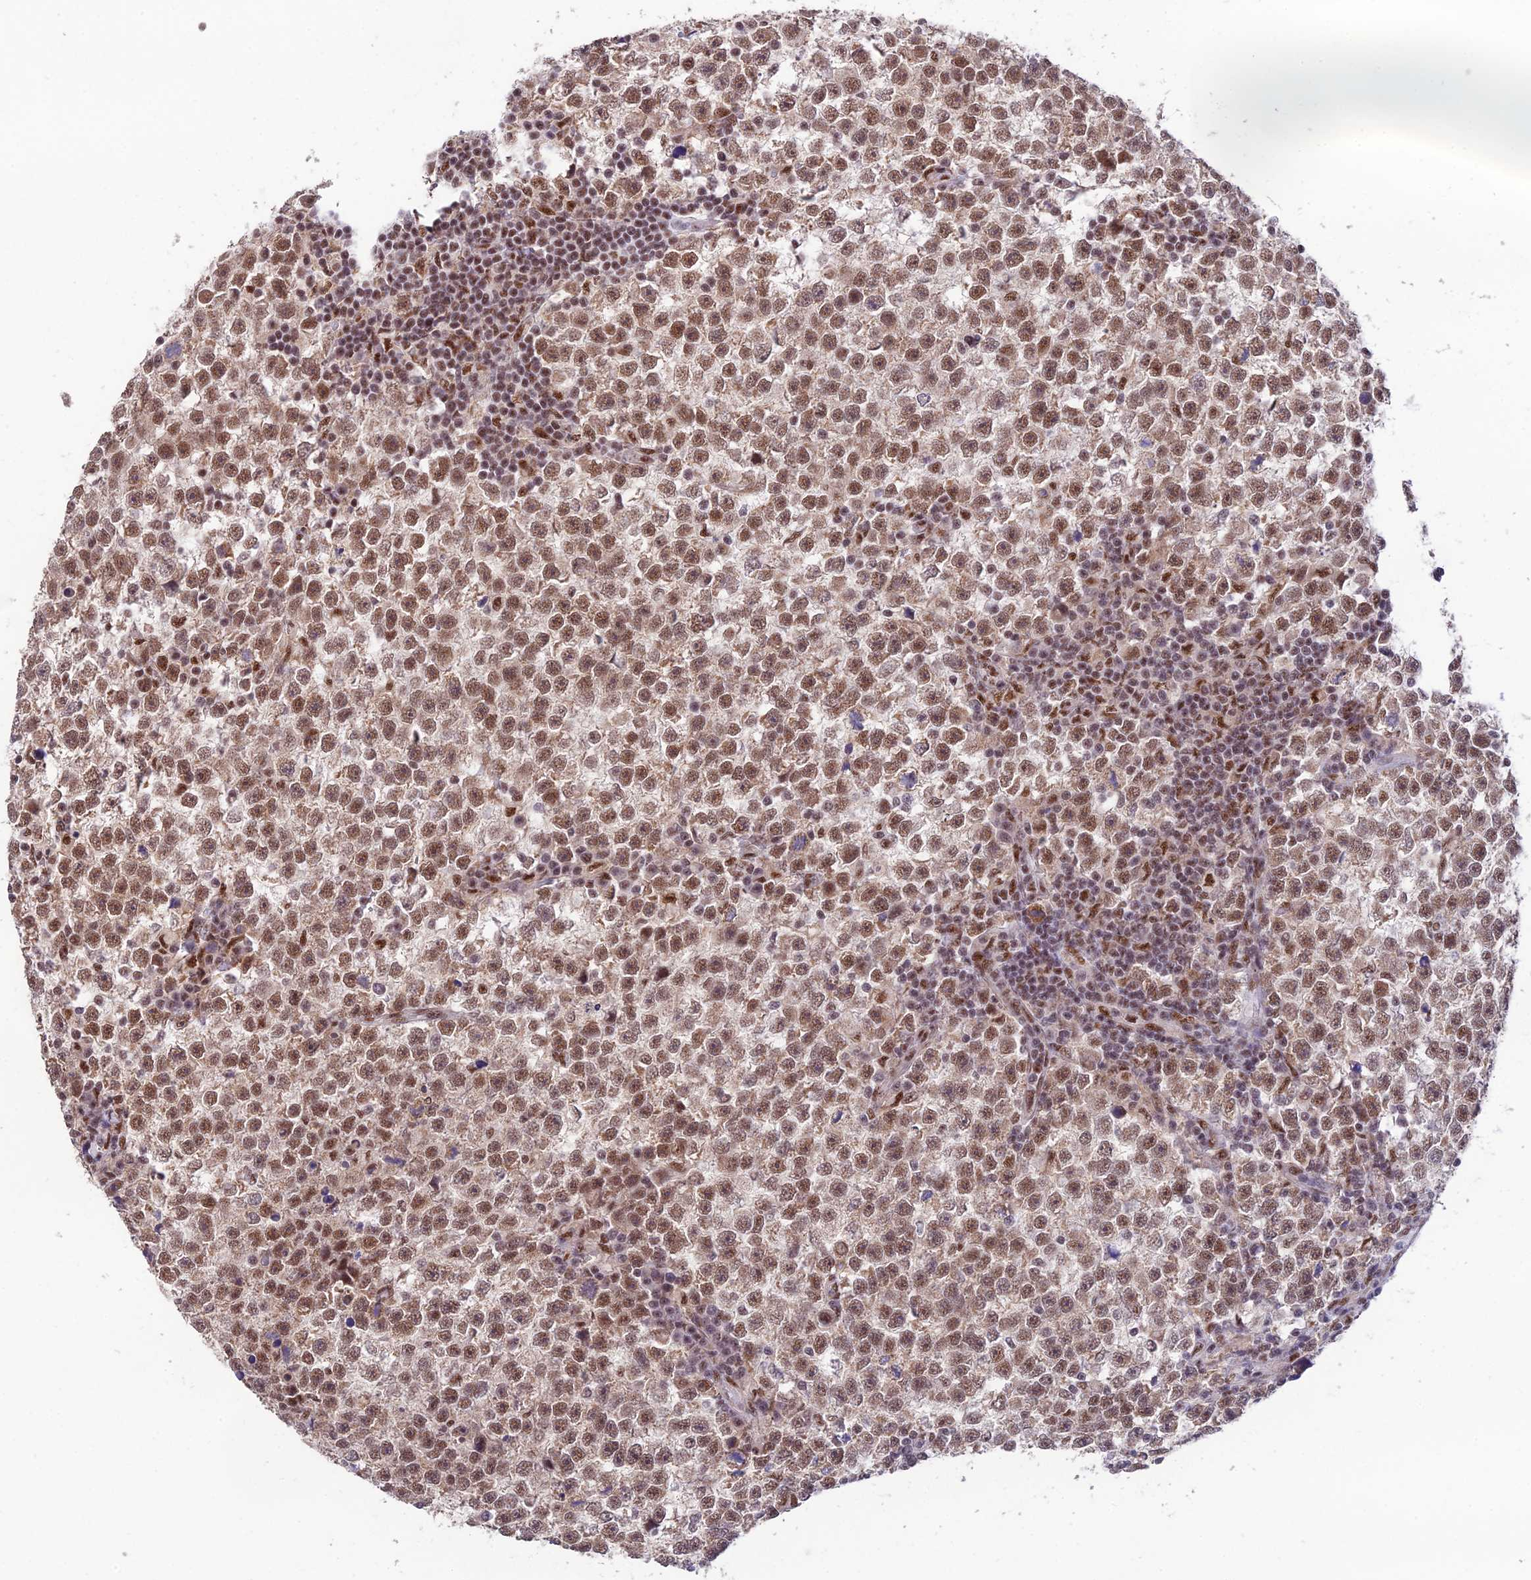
{"staining": {"intensity": "moderate", "quantity": ">75%", "location": "cytoplasmic/membranous,nuclear"}, "tissue": "testis cancer", "cell_type": "Tumor cells", "image_type": "cancer", "snomed": [{"axis": "morphology", "description": "Normal tissue, NOS"}, {"axis": "morphology", "description": "Seminoma, NOS"}, {"axis": "topography", "description": "Testis"}], "caption": "A brown stain highlights moderate cytoplasmic/membranous and nuclear staining of a protein in testis cancer (seminoma) tumor cells.", "gene": "THOC7", "patient": {"sex": "male", "age": 43}}